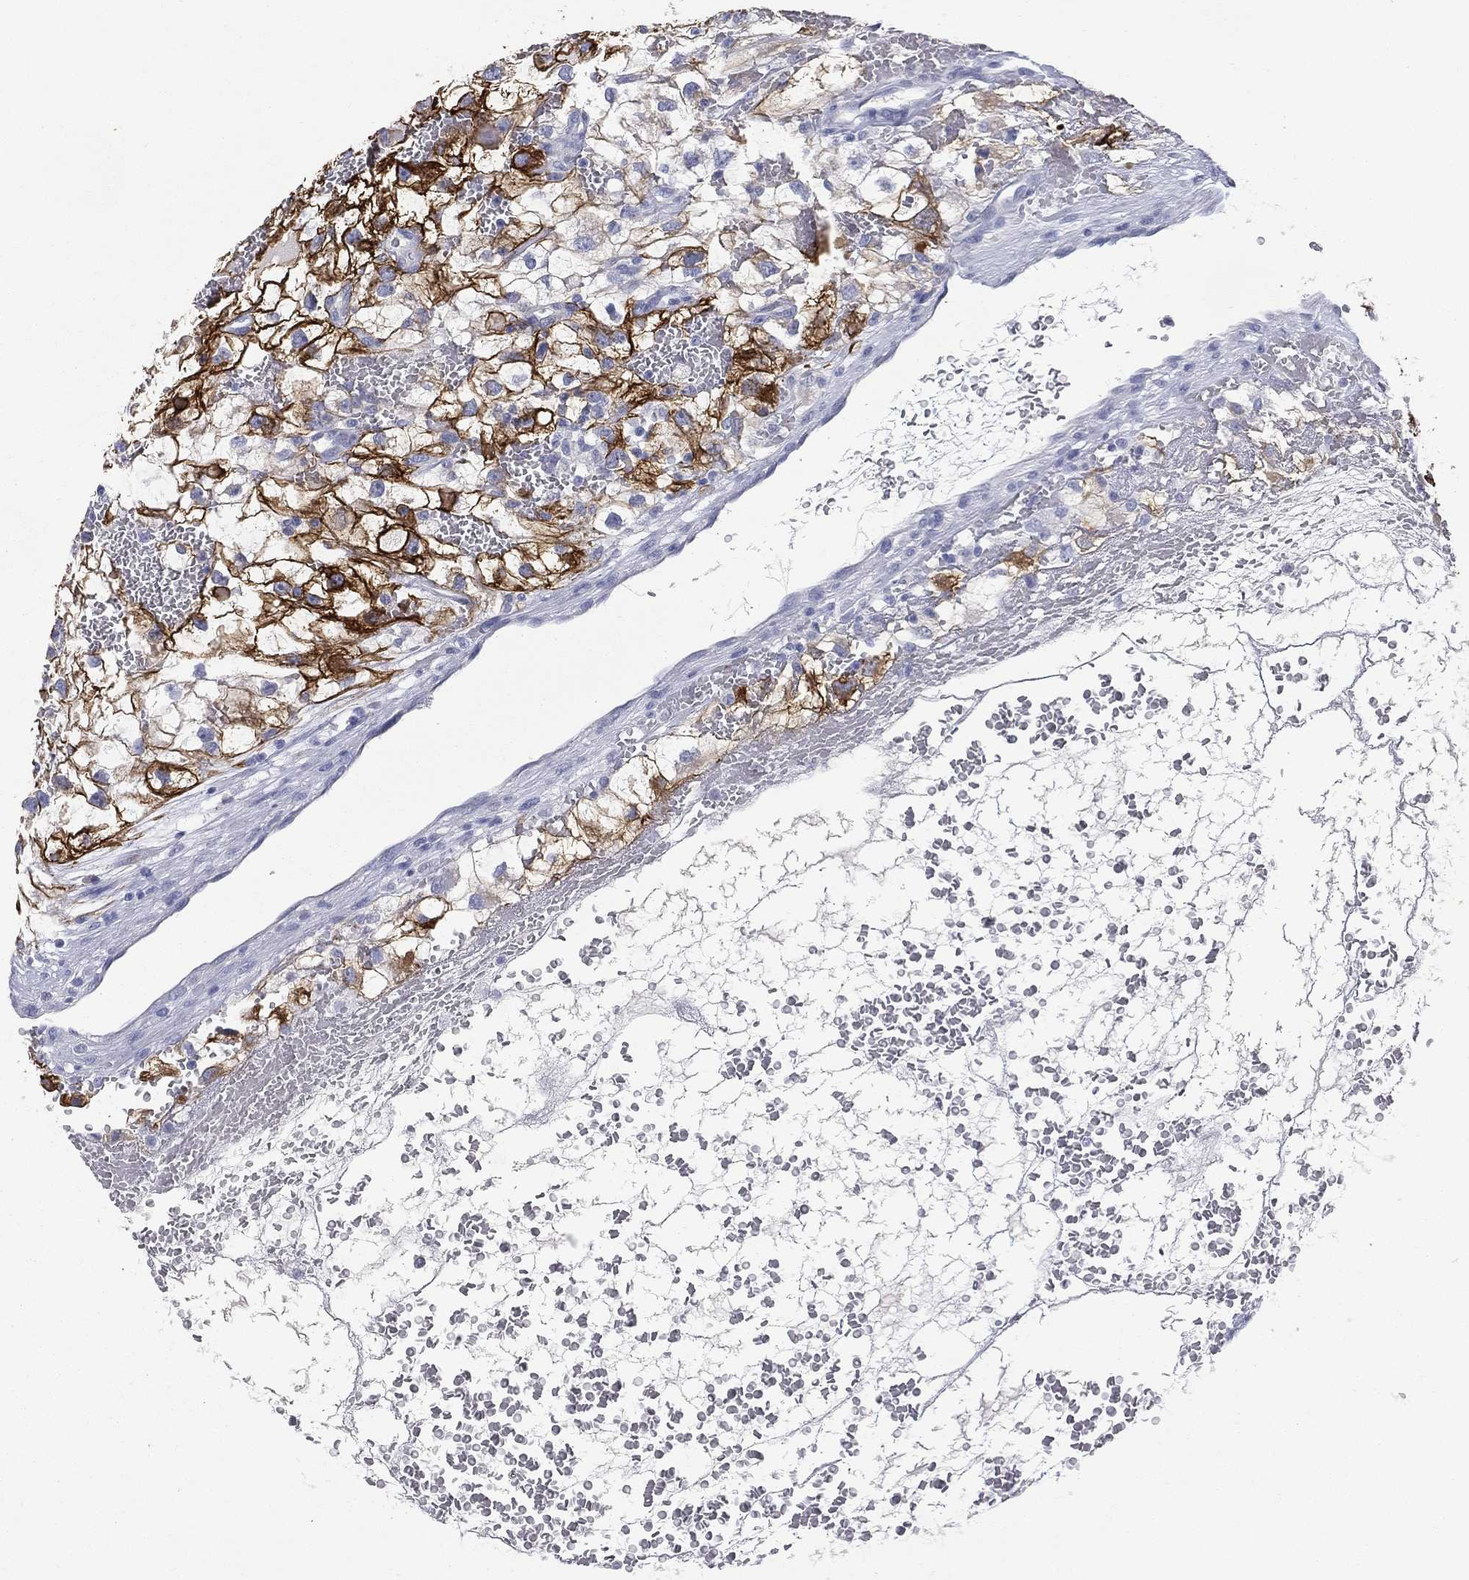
{"staining": {"intensity": "strong", "quantity": "<25%", "location": "cytoplasmic/membranous"}, "tissue": "renal cancer", "cell_type": "Tumor cells", "image_type": "cancer", "snomed": [{"axis": "morphology", "description": "Adenocarcinoma, NOS"}, {"axis": "topography", "description": "Kidney"}], "caption": "Adenocarcinoma (renal) stained with immunohistochemistry (IHC) reveals strong cytoplasmic/membranous positivity in about <25% of tumor cells.", "gene": "KRT7", "patient": {"sex": "male", "age": 59}}